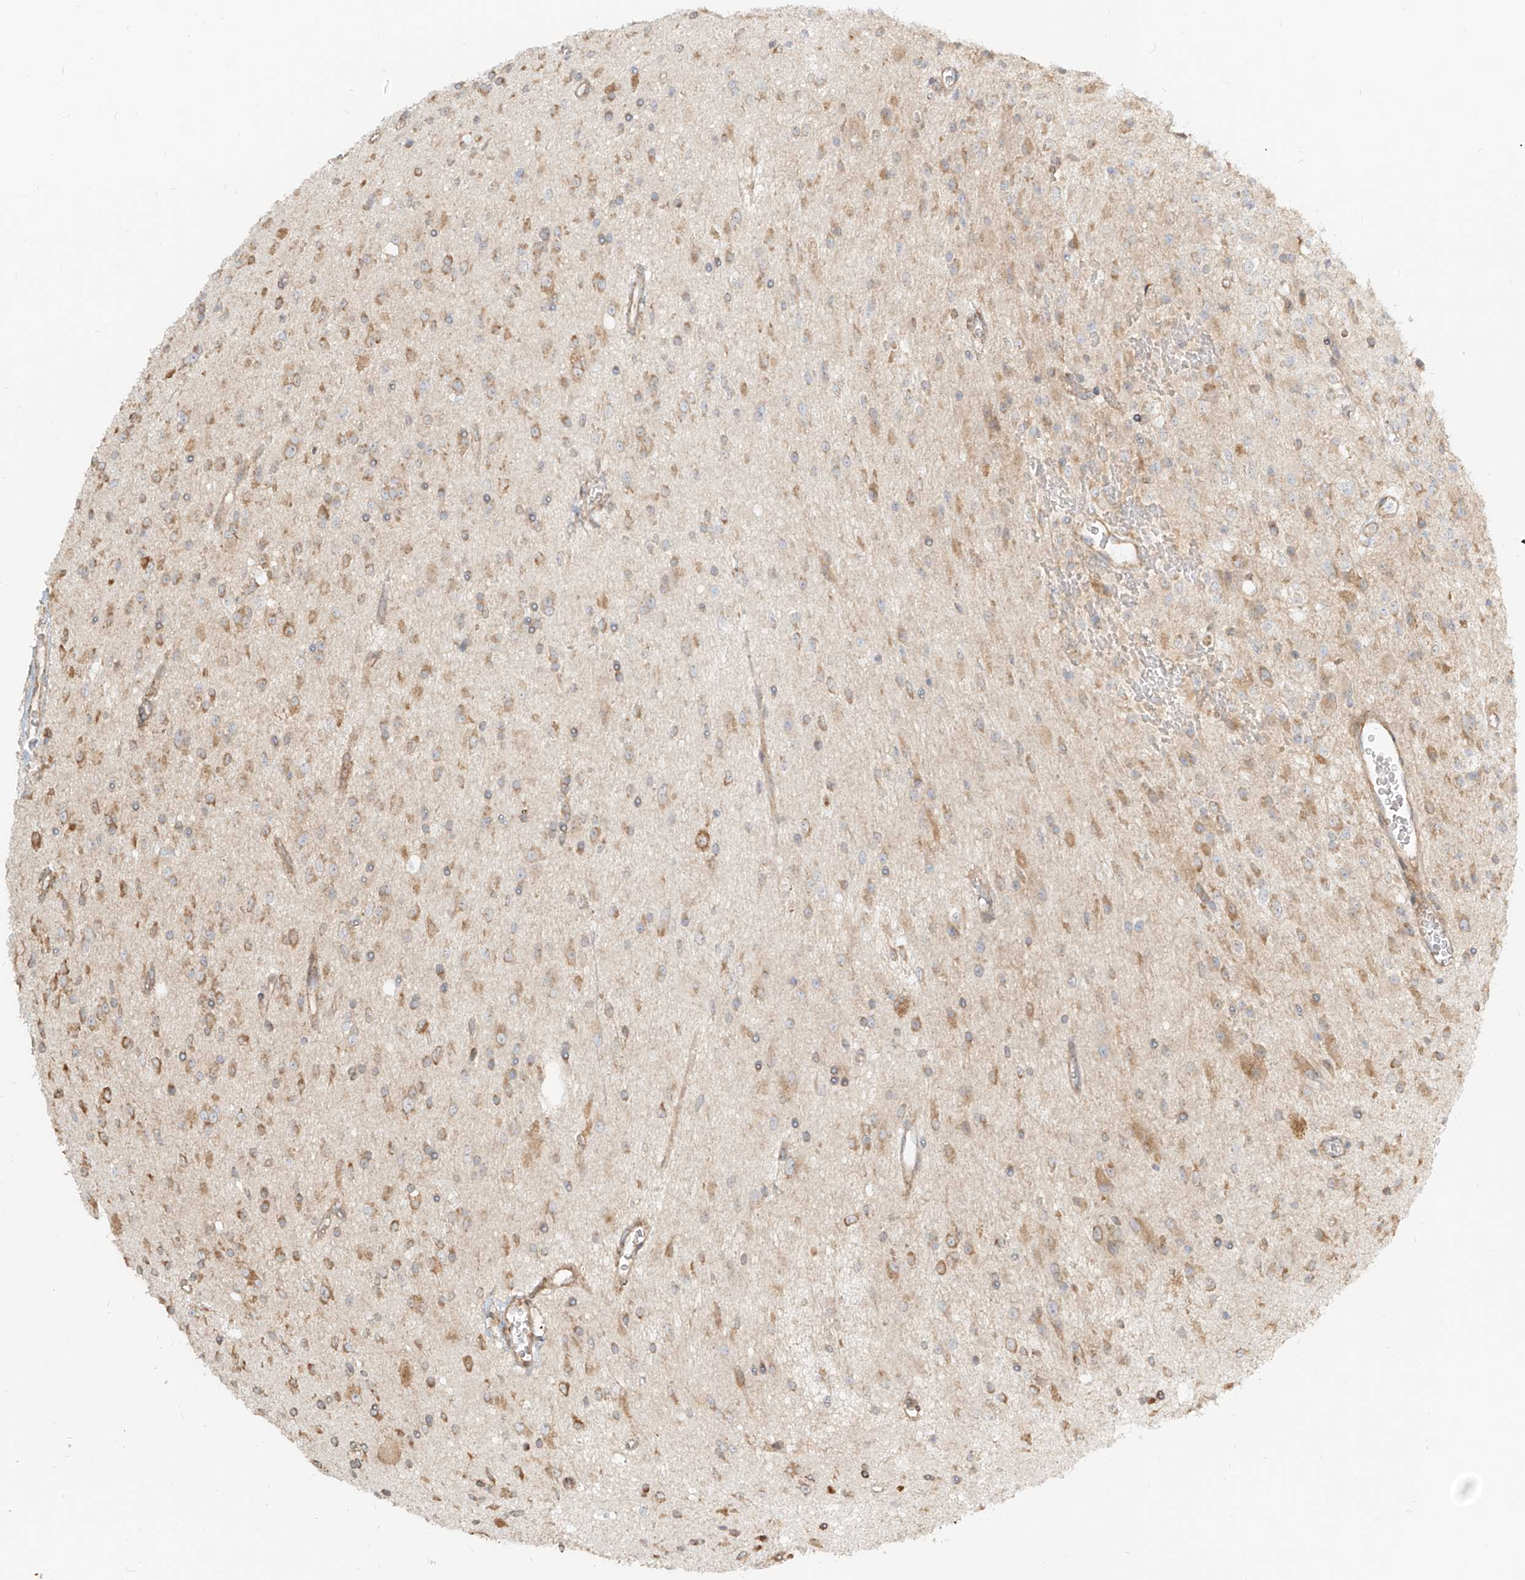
{"staining": {"intensity": "weak", "quantity": ">75%", "location": "cytoplasmic/membranous"}, "tissue": "glioma", "cell_type": "Tumor cells", "image_type": "cancer", "snomed": [{"axis": "morphology", "description": "Glioma, malignant, High grade"}, {"axis": "topography", "description": "Brain"}], "caption": "Immunohistochemical staining of human malignant glioma (high-grade) demonstrates weak cytoplasmic/membranous protein staining in approximately >75% of tumor cells. (brown staining indicates protein expression, while blue staining denotes nuclei).", "gene": "UBE2K", "patient": {"sex": "male", "age": 34}}